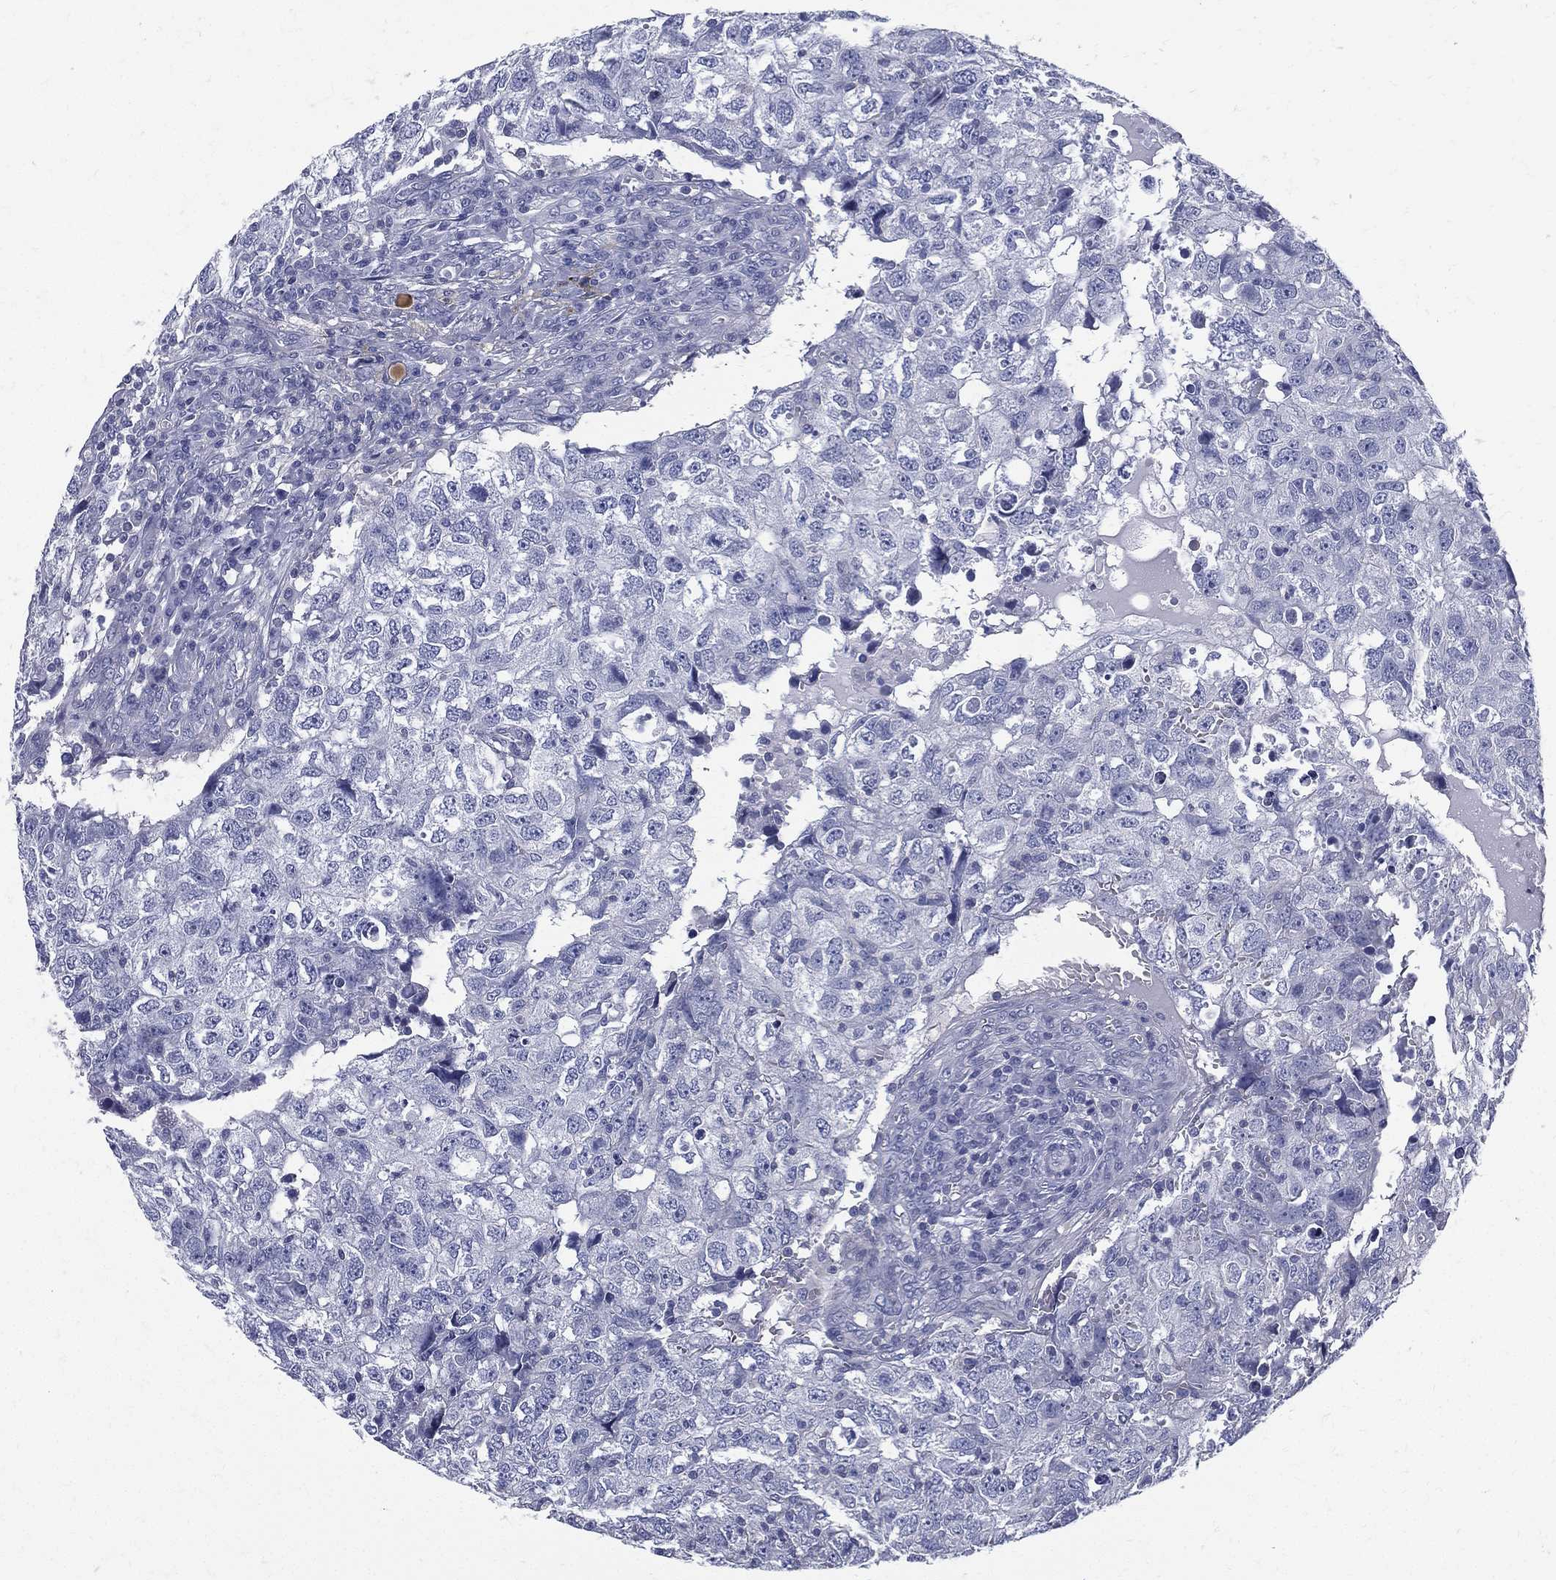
{"staining": {"intensity": "negative", "quantity": "none", "location": "none"}, "tissue": "breast cancer", "cell_type": "Tumor cells", "image_type": "cancer", "snomed": [{"axis": "morphology", "description": "Duct carcinoma"}, {"axis": "topography", "description": "Breast"}], "caption": "Tumor cells are negative for protein expression in human breast intraductal carcinoma.", "gene": "ETNPPL", "patient": {"sex": "female", "age": 30}}